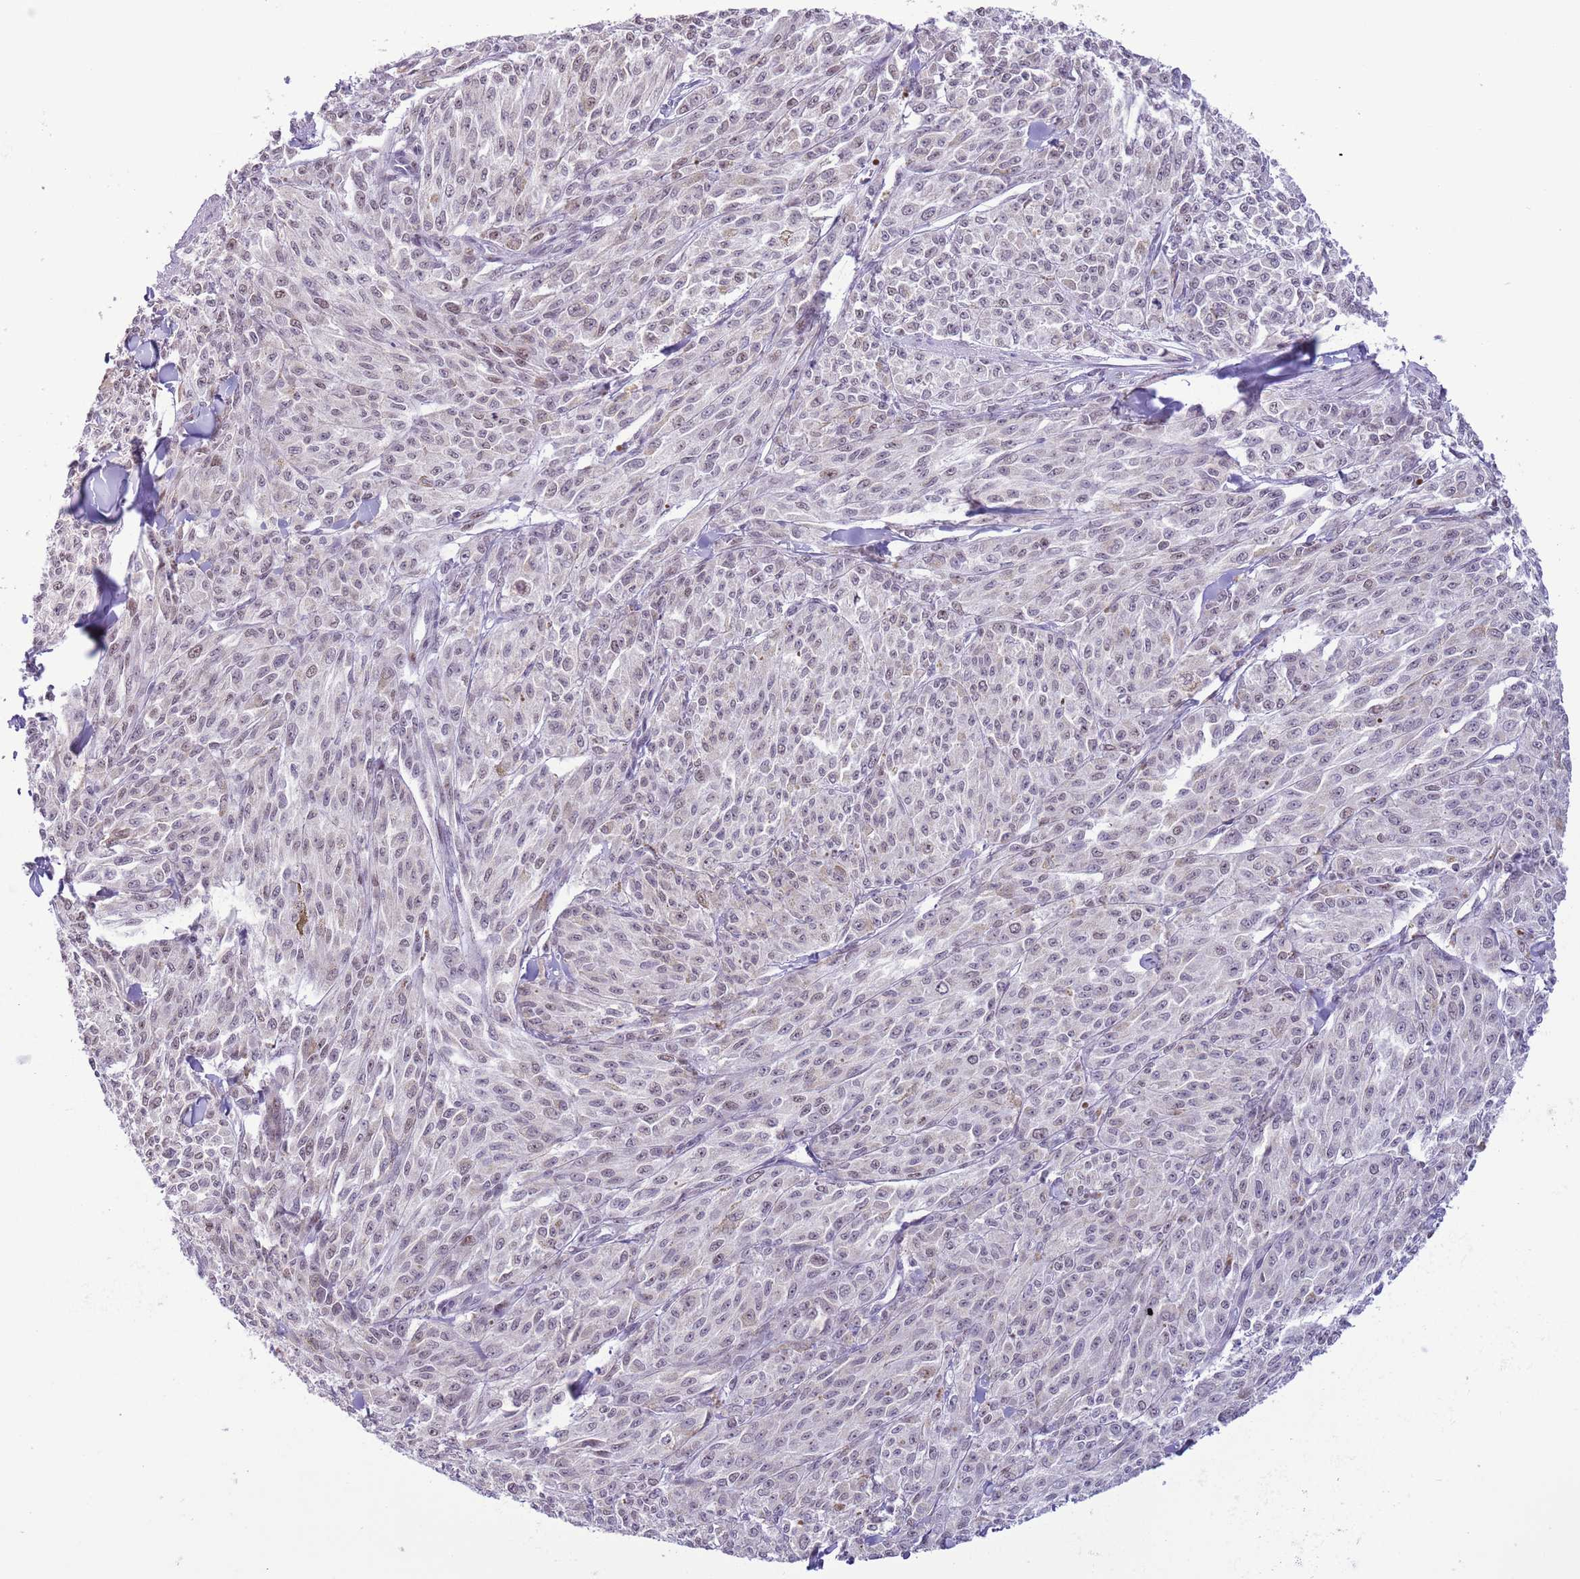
{"staining": {"intensity": "weak", "quantity": "25%-75%", "location": "nuclear"}, "tissue": "melanoma", "cell_type": "Tumor cells", "image_type": "cancer", "snomed": [{"axis": "morphology", "description": "Malignant melanoma, NOS"}, {"axis": "topography", "description": "Skin"}], "caption": "This micrograph demonstrates immunohistochemistry staining of human melanoma, with low weak nuclear positivity in approximately 25%-75% of tumor cells.", "gene": "ZNF576", "patient": {"sex": "female", "age": 52}}